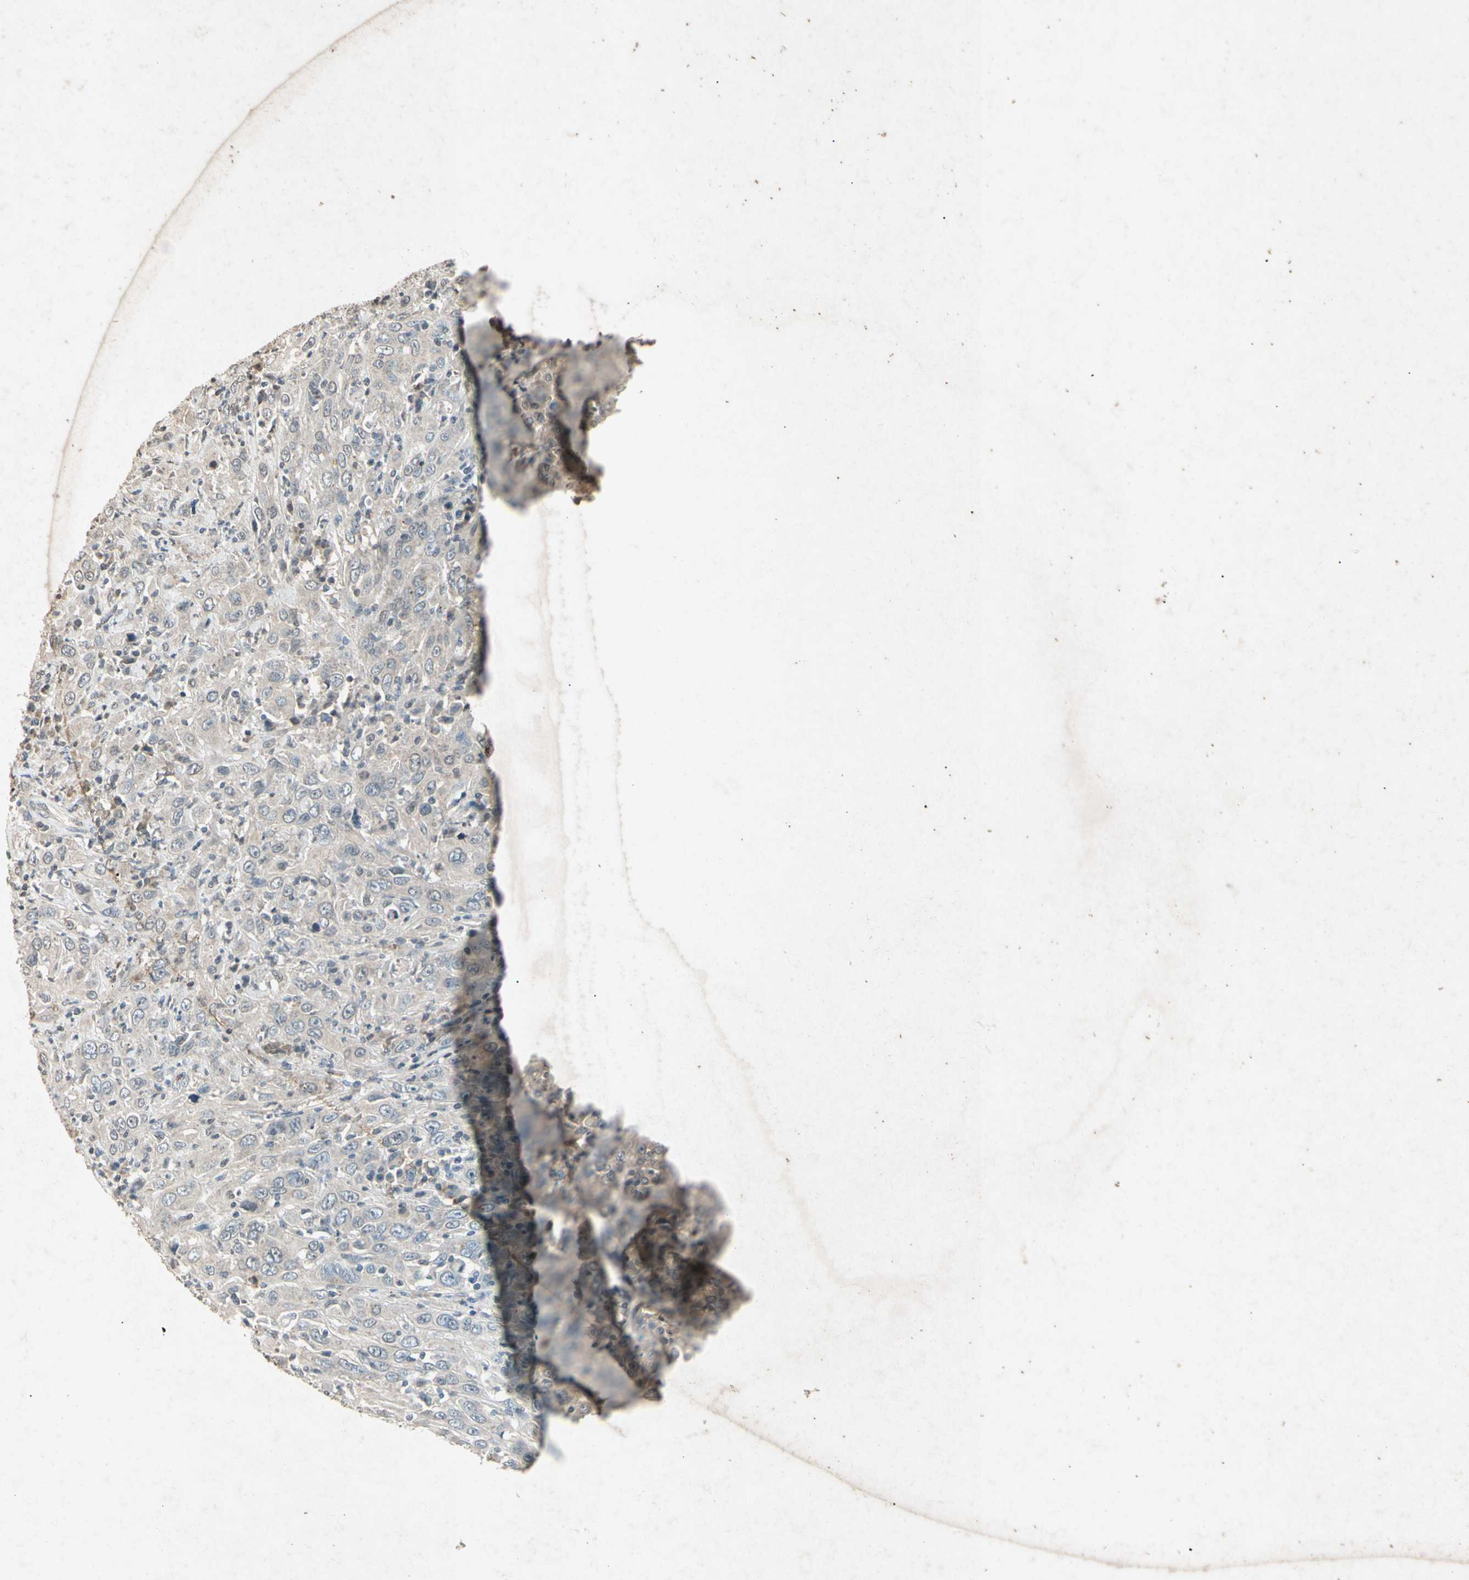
{"staining": {"intensity": "weak", "quantity": "25%-75%", "location": "cytoplasmic/membranous"}, "tissue": "cervical cancer", "cell_type": "Tumor cells", "image_type": "cancer", "snomed": [{"axis": "morphology", "description": "Squamous cell carcinoma, NOS"}, {"axis": "topography", "description": "Cervix"}], "caption": "DAB (3,3'-diaminobenzidine) immunohistochemical staining of cervical cancer shows weak cytoplasmic/membranous protein staining in about 25%-75% of tumor cells.", "gene": "CP", "patient": {"sex": "female", "age": 46}}